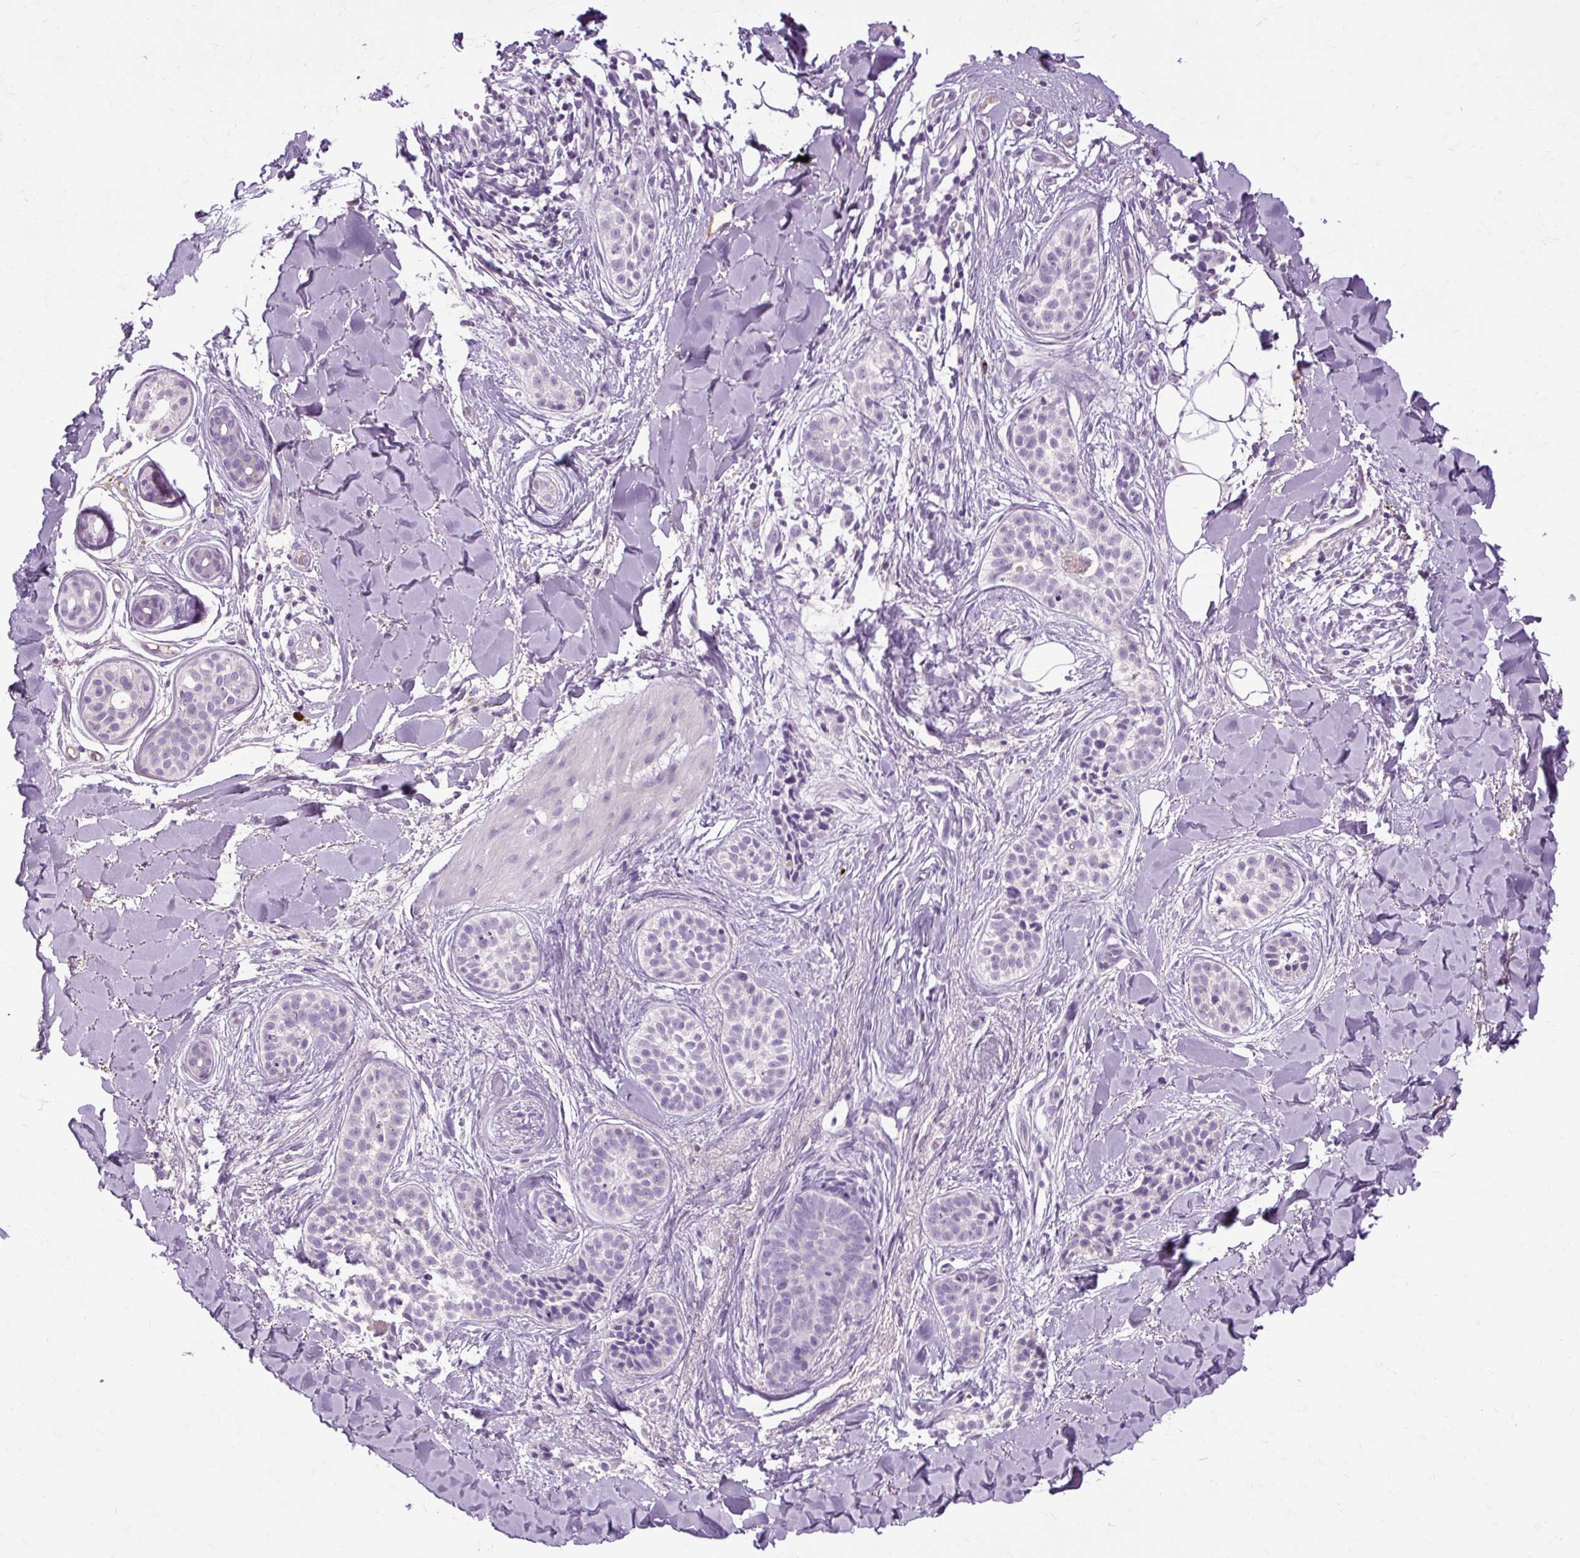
{"staining": {"intensity": "negative", "quantity": "none", "location": "none"}, "tissue": "skin cancer", "cell_type": "Tumor cells", "image_type": "cancer", "snomed": [{"axis": "morphology", "description": "Basal cell carcinoma"}, {"axis": "topography", "description": "Skin"}], "caption": "IHC of basal cell carcinoma (skin) reveals no expression in tumor cells.", "gene": "ARRDC2", "patient": {"sex": "male", "age": 52}}